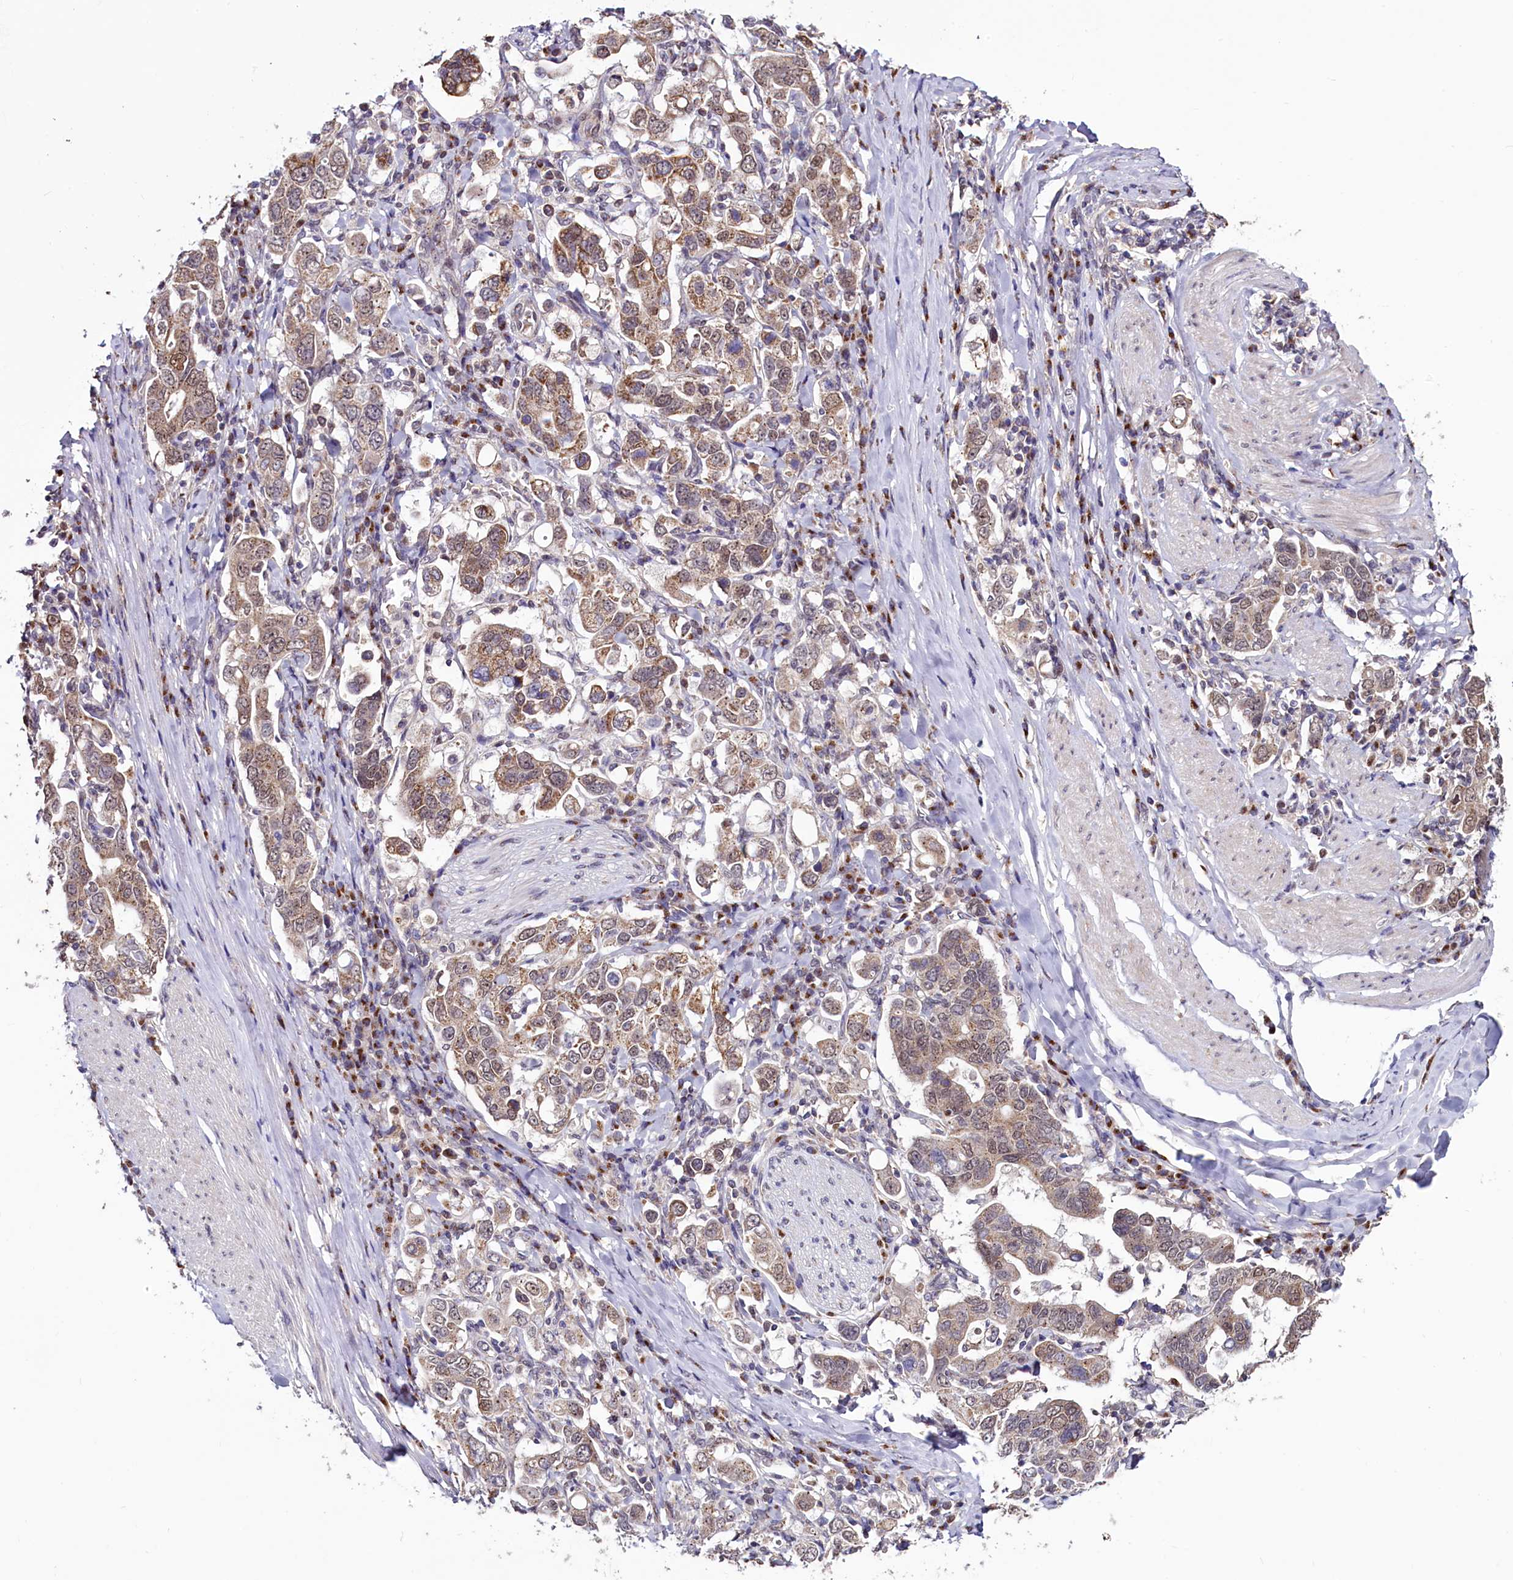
{"staining": {"intensity": "weak", "quantity": ">75%", "location": "cytoplasmic/membranous"}, "tissue": "stomach cancer", "cell_type": "Tumor cells", "image_type": "cancer", "snomed": [{"axis": "morphology", "description": "Adenocarcinoma, NOS"}, {"axis": "topography", "description": "Stomach, upper"}], "caption": "A histopathology image of adenocarcinoma (stomach) stained for a protein shows weak cytoplasmic/membranous brown staining in tumor cells.", "gene": "SEC24C", "patient": {"sex": "male", "age": 62}}